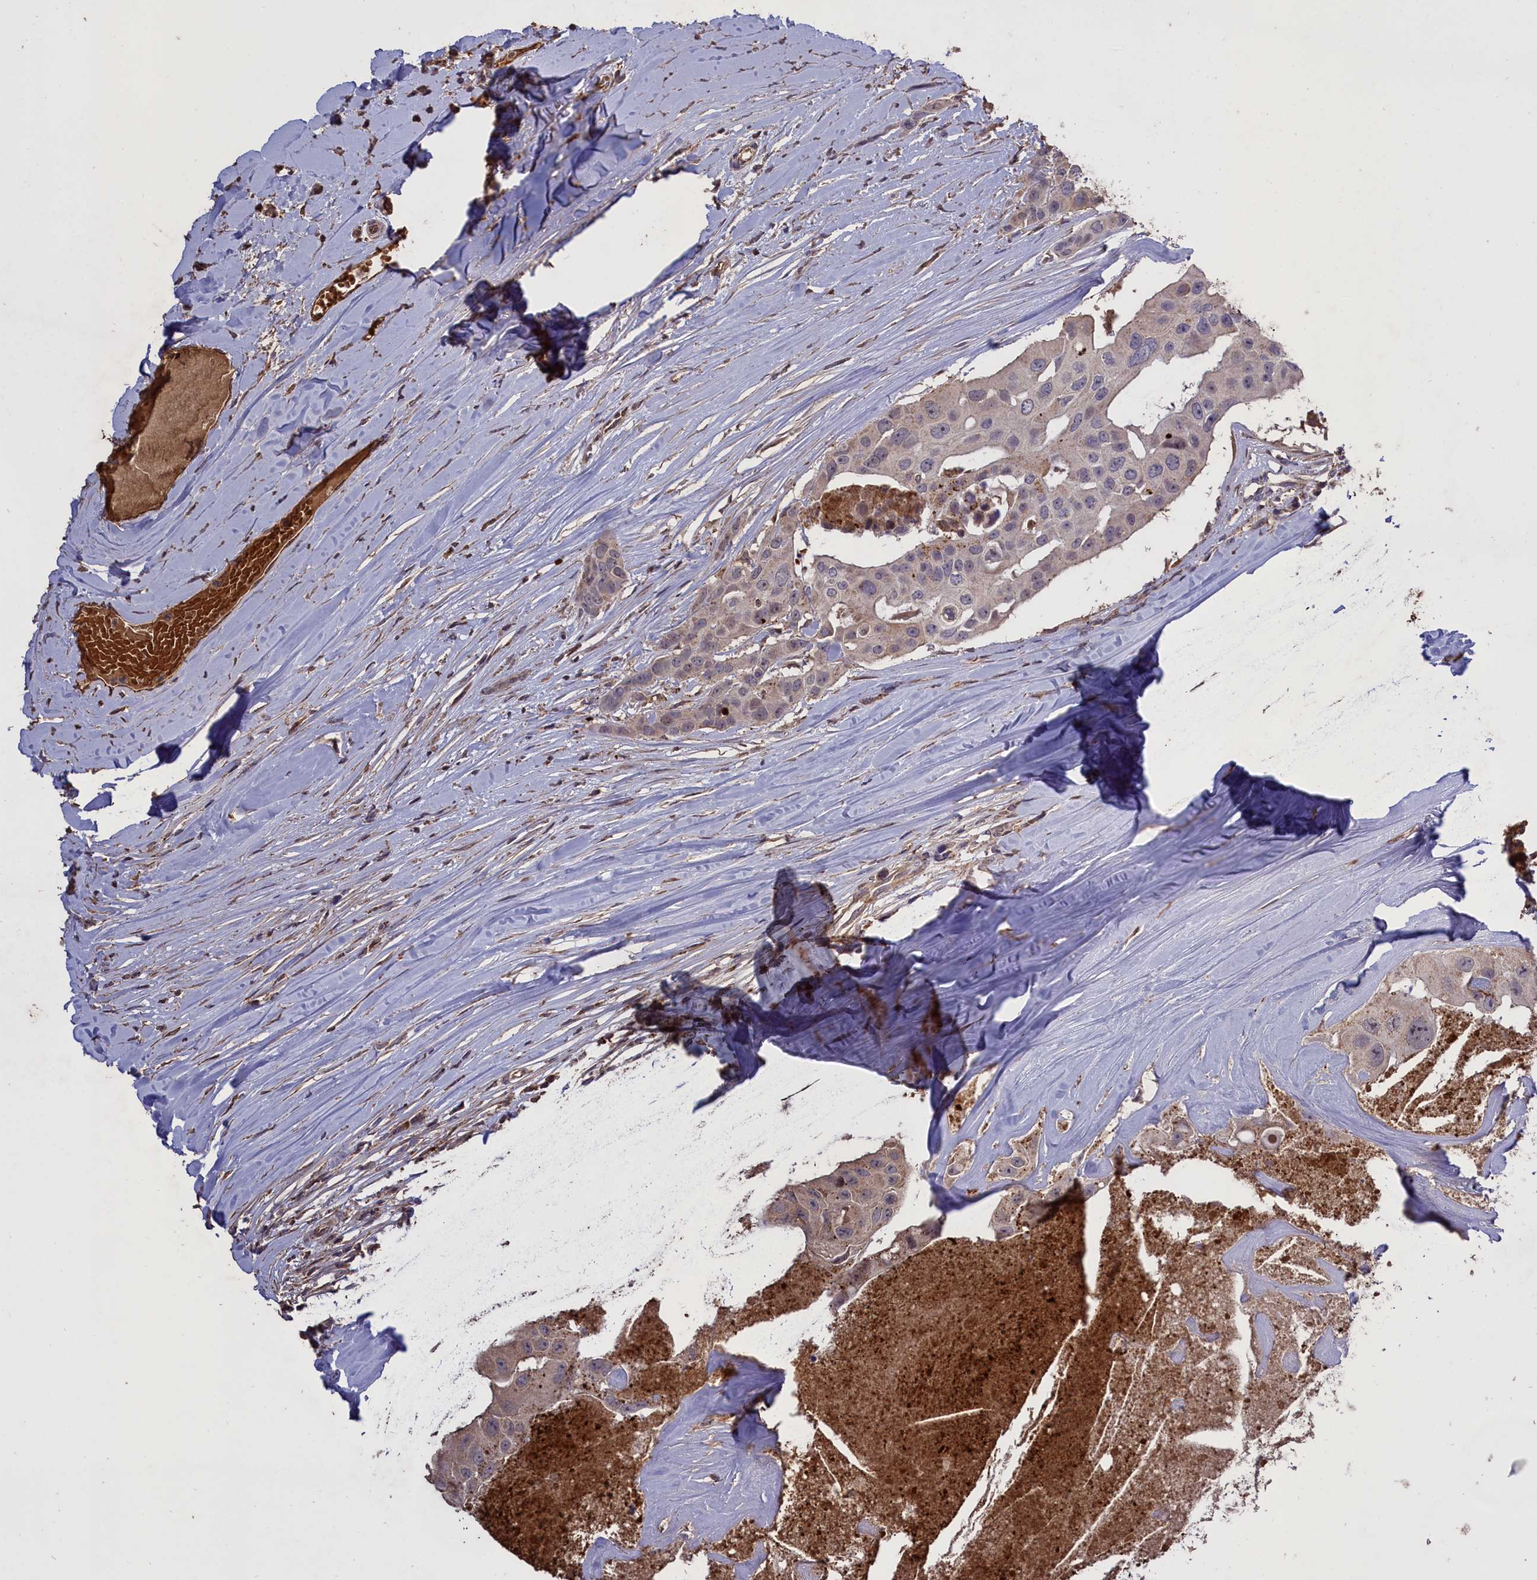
{"staining": {"intensity": "negative", "quantity": "none", "location": "none"}, "tissue": "head and neck cancer", "cell_type": "Tumor cells", "image_type": "cancer", "snomed": [{"axis": "morphology", "description": "Adenocarcinoma, NOS"}, {"axis": "morphology", "description": "Adenocarcinoma, metastatic, NOS"}, {"axis": "topography", "description": "Head-Neck"}], "caption": "DAB (3,3'-diaminobenzidine) immunohistochemical staining of head and neck cancer shows no significant positivity in tumor cells. (Stains: DAB IHC with hematoxylin counter stain, Microscopy: brightfield microscopy at high magnification).", "gene": "CLRN2", "patient": {"sex": "male", "age": 75}}